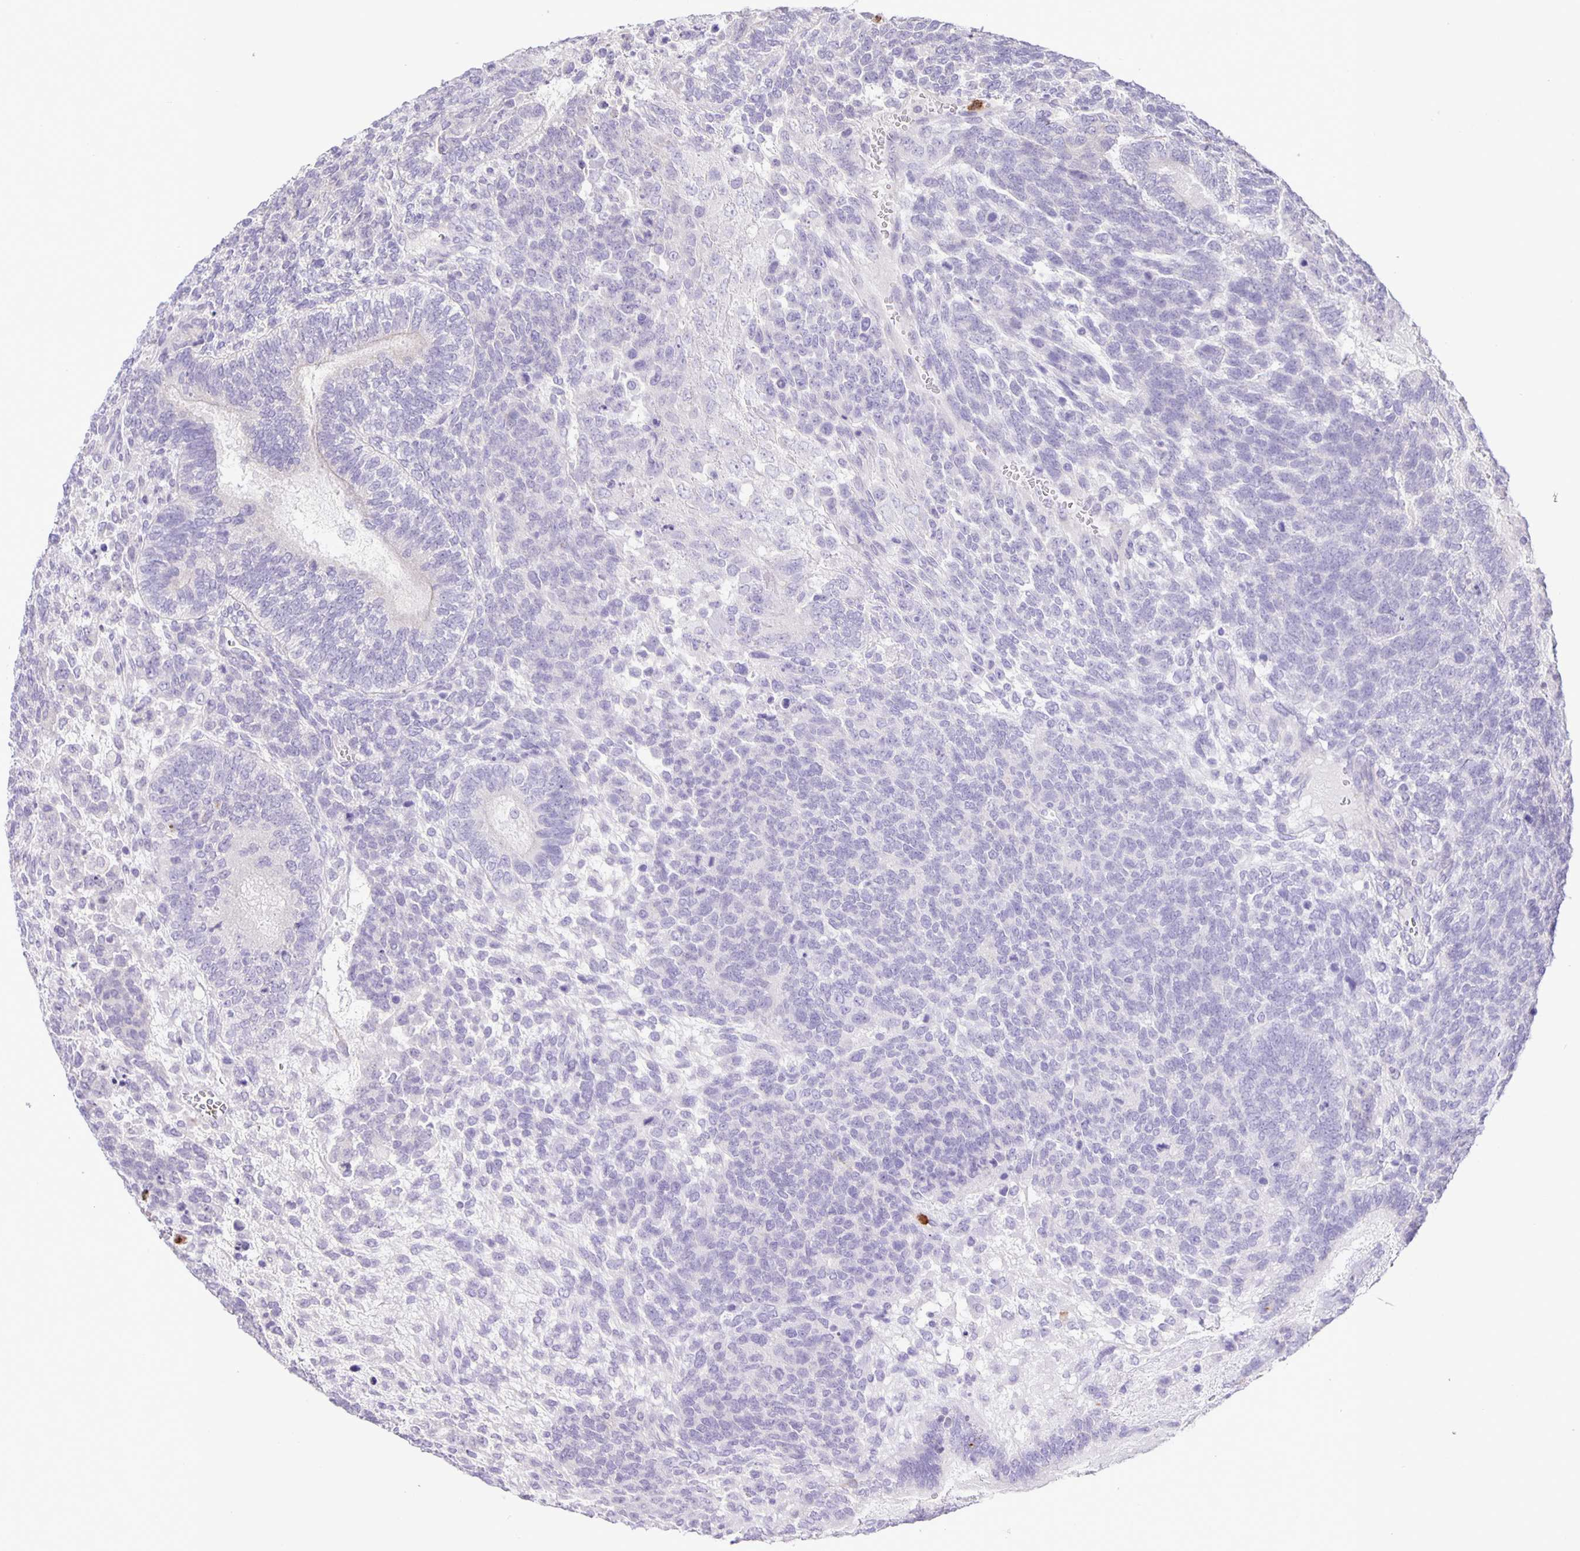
{"staining": {"intensity": "negative", "quantity": "none", "location": "none"}, "tissue": "testis cancer", "cell_type": "Tumor cells", "image_type": "cancer", "snomed": [{"axis": "morphology", "description": "Normal tissue, NOS"}, {"axis": "morphology", "description": "Carcinoma, Embryonal, NOS"}, {"axis": "topography", "description": "Testis"}, {"axis": "topography", "description": "Epididymis"}], "caption": "Human embryonal carcinoma (testis) stained for a protein using immunohistochemistry (IHC) demonstrates no expression in tumor cells.", "gene": "ADCK1", "patient": {"sex": "male", "age": 23}}